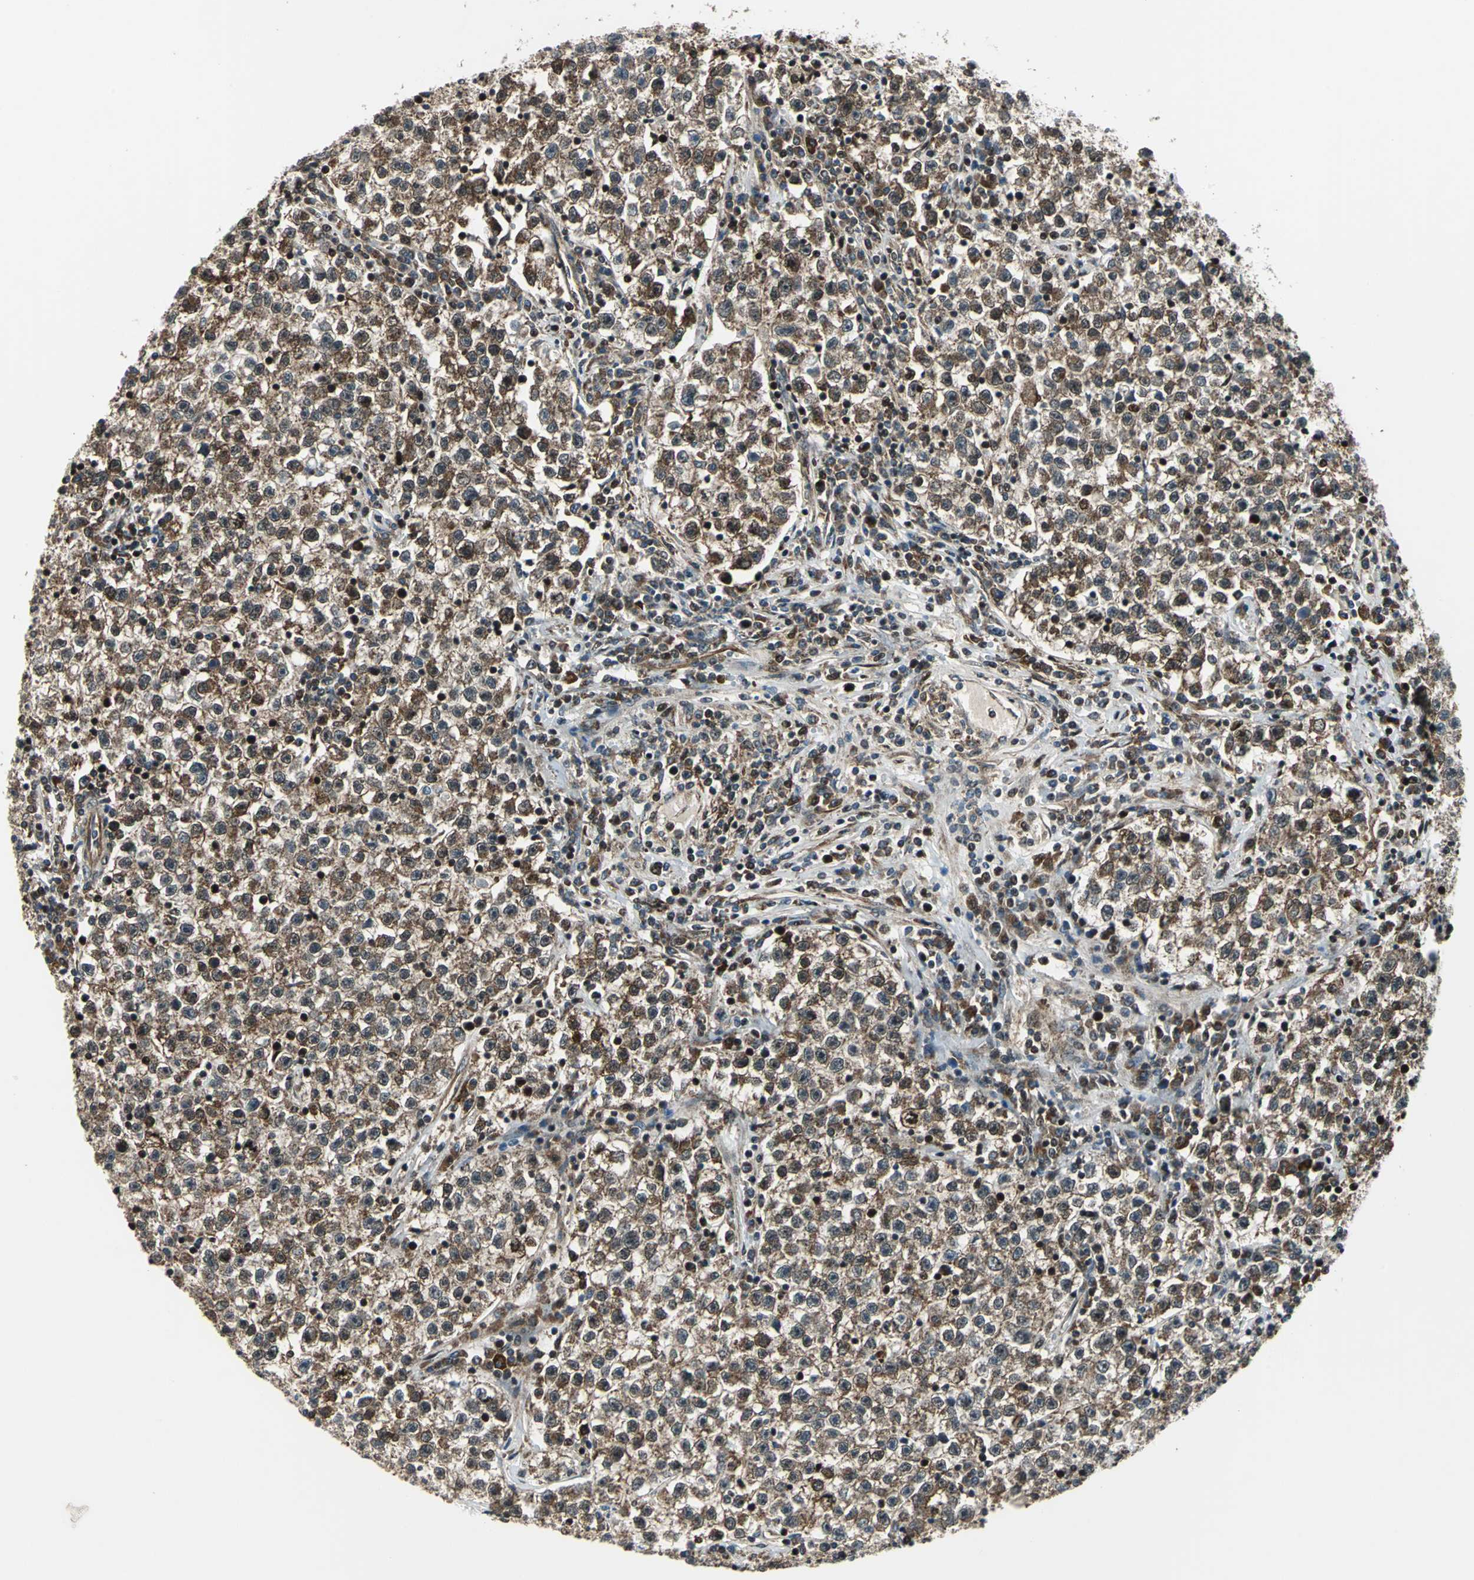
{"staining": {"intensity": "strong", "quantity": ">75%", "location": "cytoplasmic/membranous"}, "tissue": "testis cancer", "cell_type": "Tumor cells", "image_type": "cancer", "snomed": [{"axis": "morphology", "description": "Seminoma, NOS"}, {"axis": "topography", "description": "Testis"}], "caption": "Protein expression analysis of testis cancer (seminoma) shows strong cytoplasmic/membranous staining in about >75% of tumor cells.", "gene": "AATF", "patient": {"sex": "male", "age": 22}}